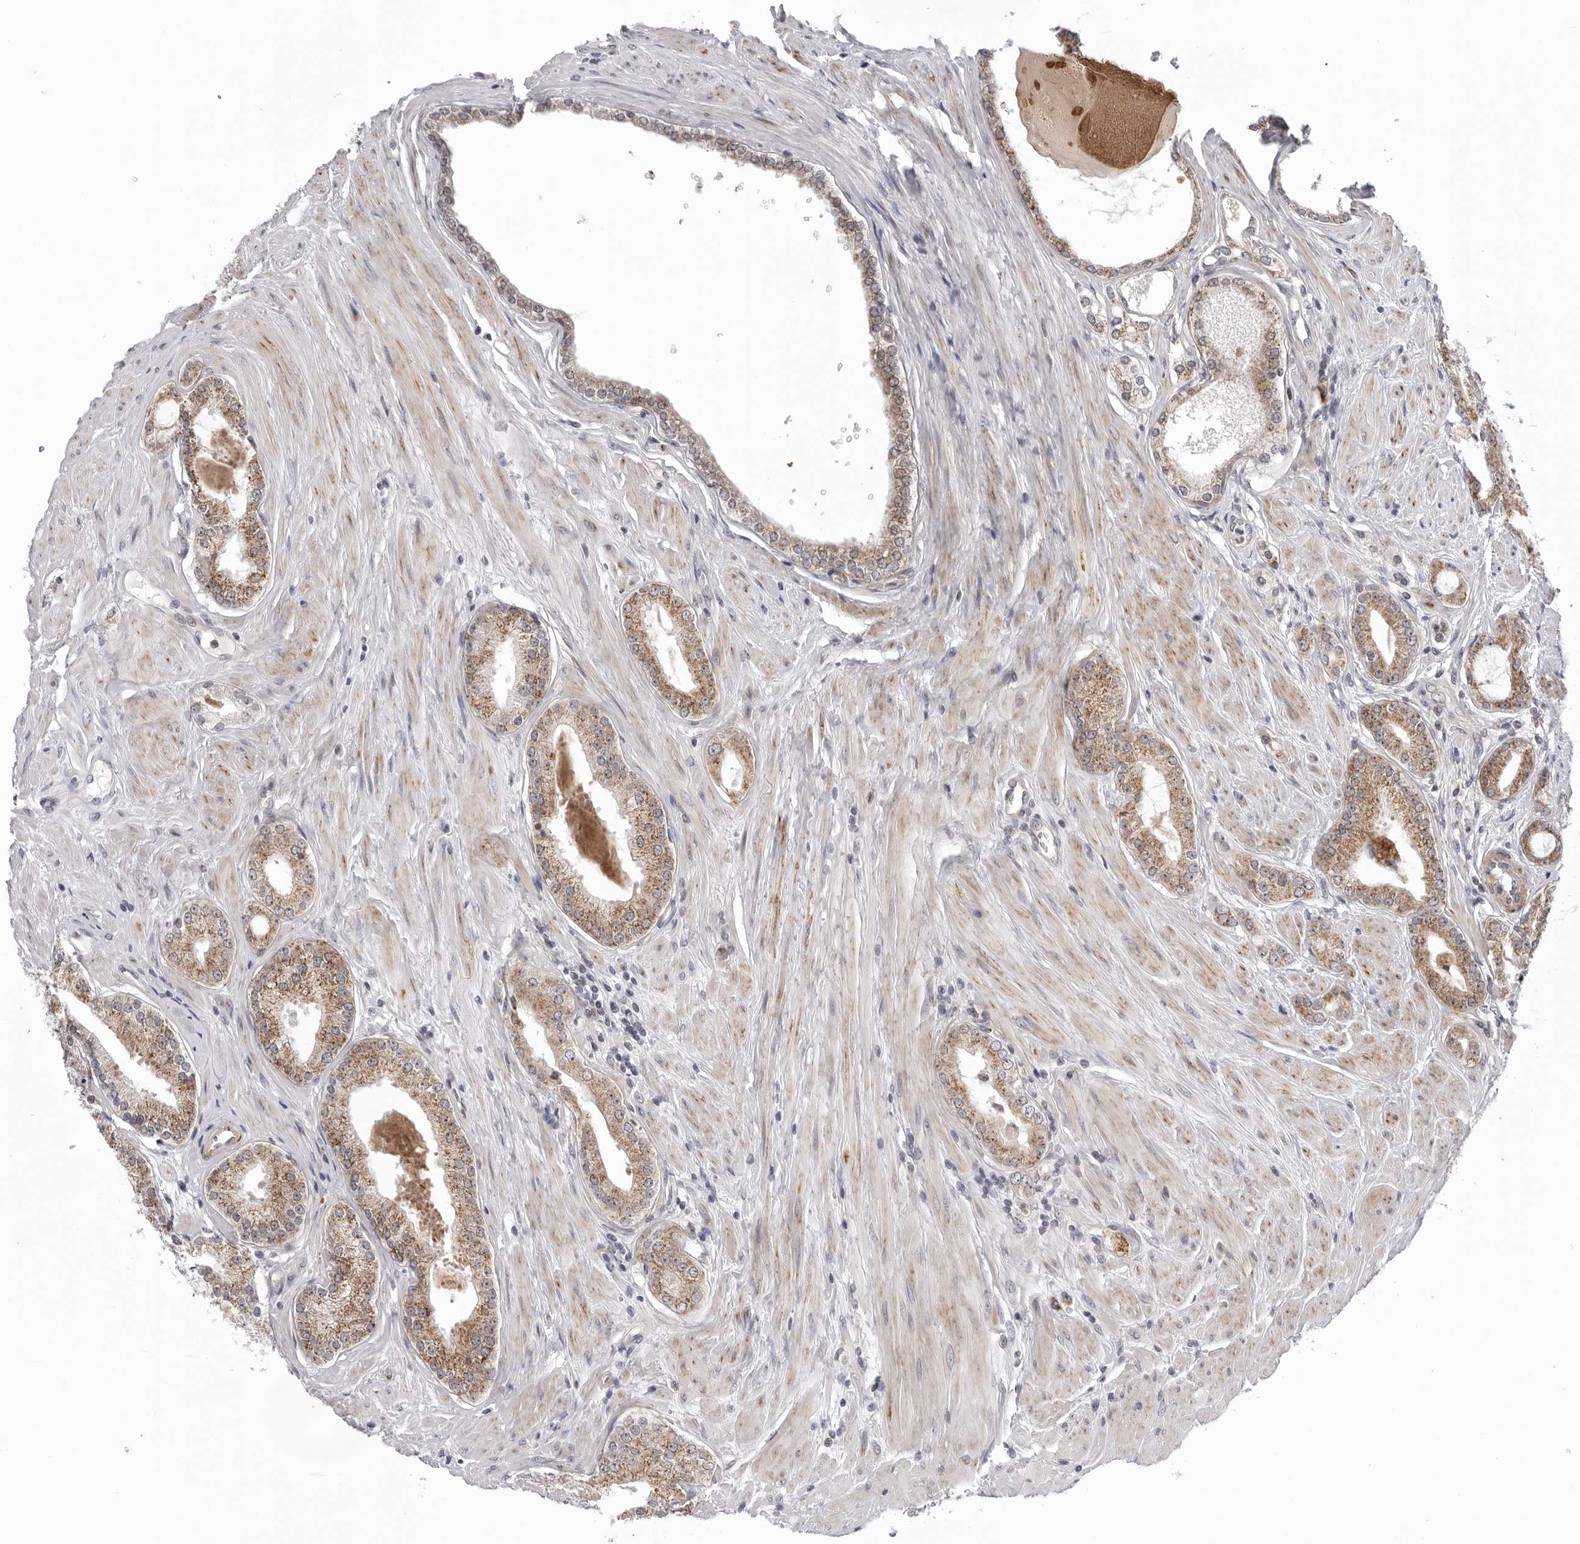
{"staining": {"intensity": "moderate", "quantity": ">75%", "location": "cytoplasmic/membranous"}, "tissue": "prostate cancer", "cell_type": "Tumor cells", "image_type": "cancer", "snomed": [{"axis": "morphology", "description": "Adenocarcinoma, Low grade"}, {"axis": "topography", "description": "Prostate"}], "caption": "Adenocarcinoma (low-grade) (prostate) tissue demonstrates moderate cytoplasmic/membranous staining in about >75% of tumor cells, visualized by immunohistochemistry. The protein of interest is stained brown, and the nuclei are stained in blue (DAB (3,3'-diaminobenzidine) IHC with brightfield microscopy, high magnification).", "gene": "CDK20", "patient": {"sex": "male", "age": 62}}